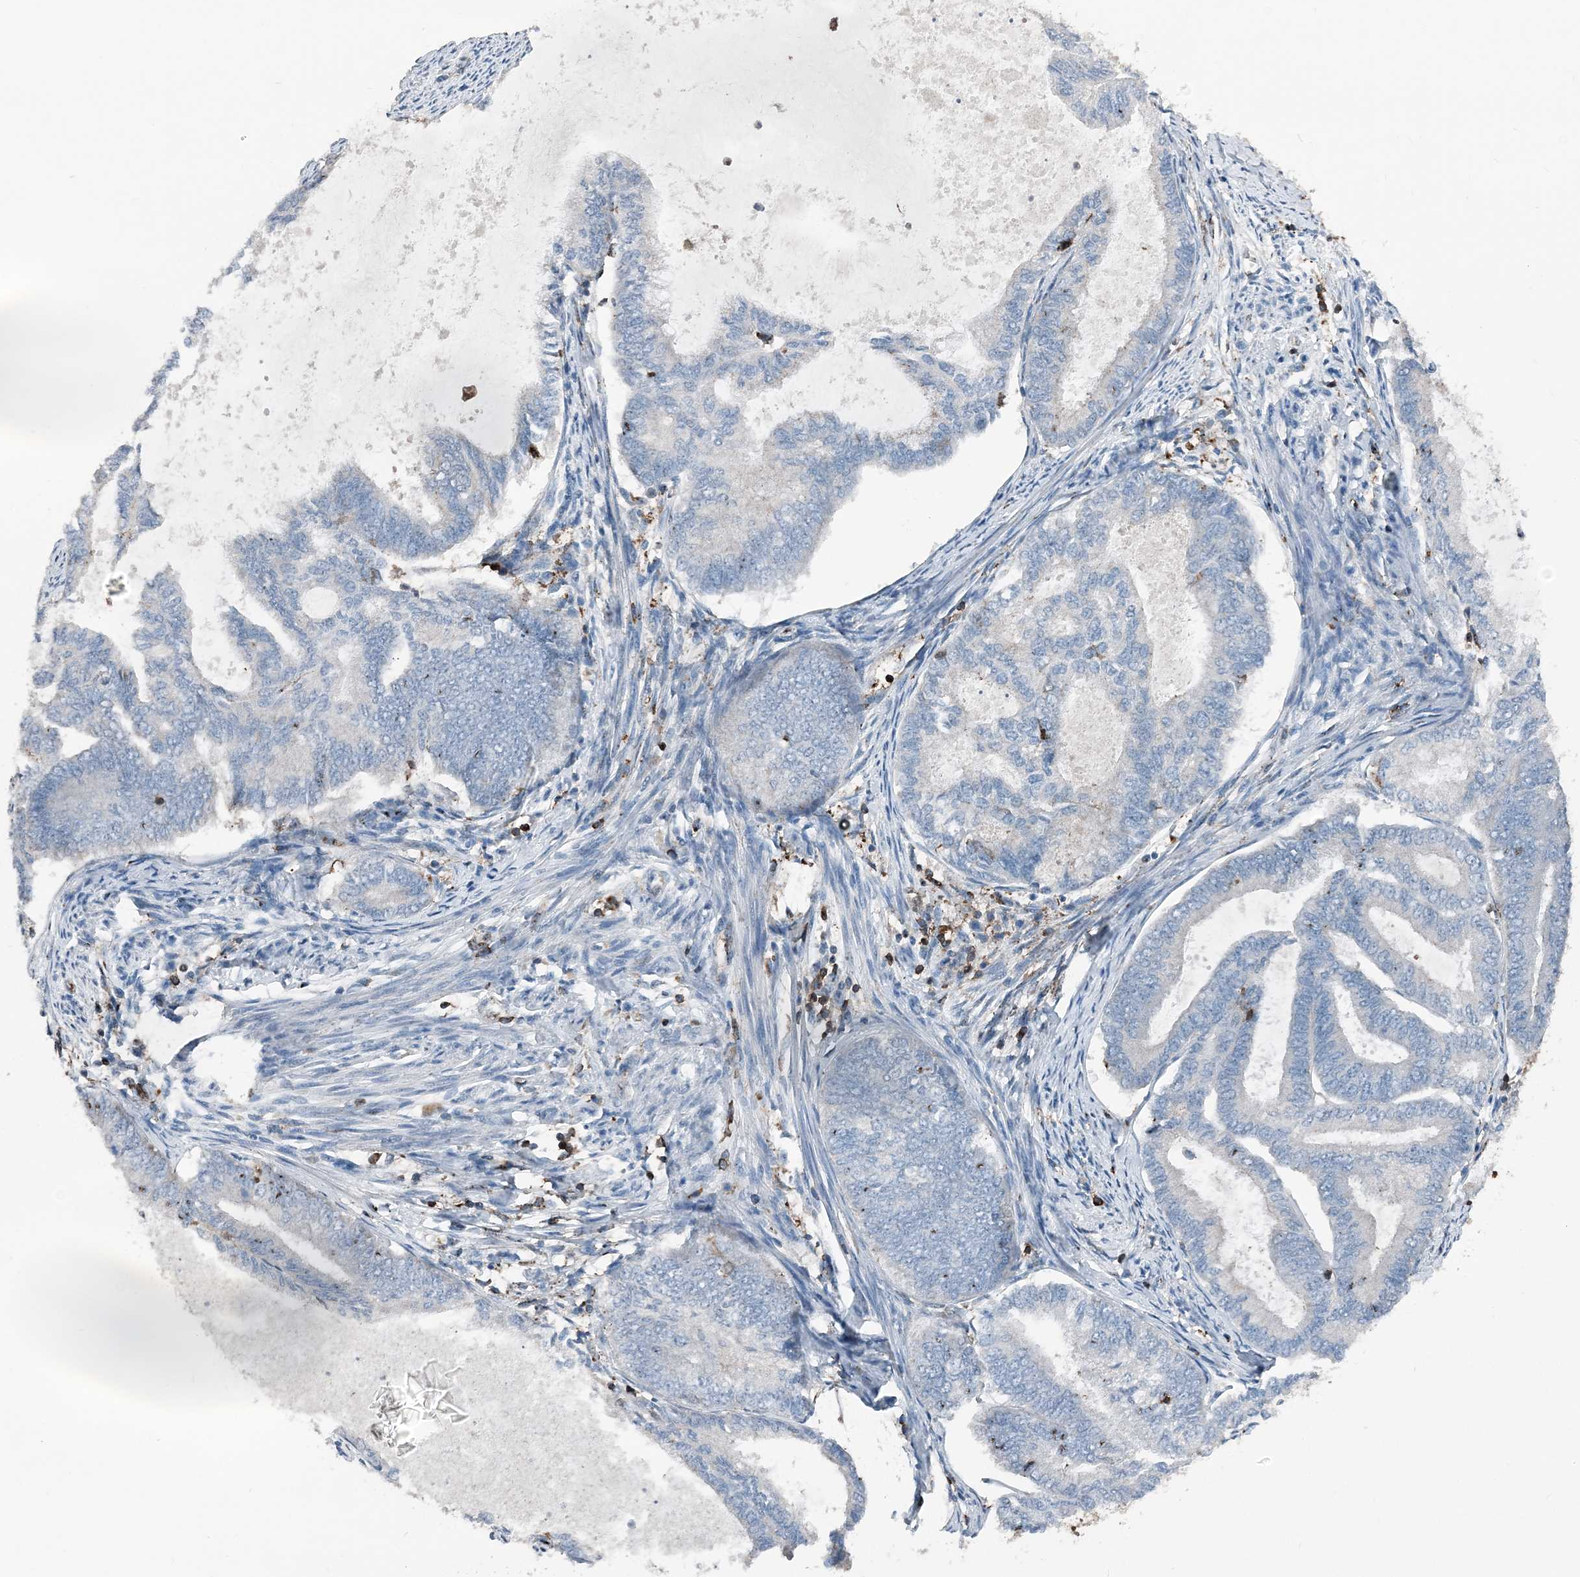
{"staining": {"intensity": "negative", "quantity": "none", "location": "none"}, "tissue": "endometrial cancer", "cell_type": "Tumor cells", "image_type": "cancer", "snomed": [{"axis": "morphology", "description": "Adenocarcinoma, NOS"}, {"axis": "topography", "description": "Endometrium"}], "caption": "Immunohistochemistry (IHC) of human endometrial cancer exhibits no positivity in tumor cells.", "gene": "CFL1", "patient": {"sex": "female", "age": 86}}